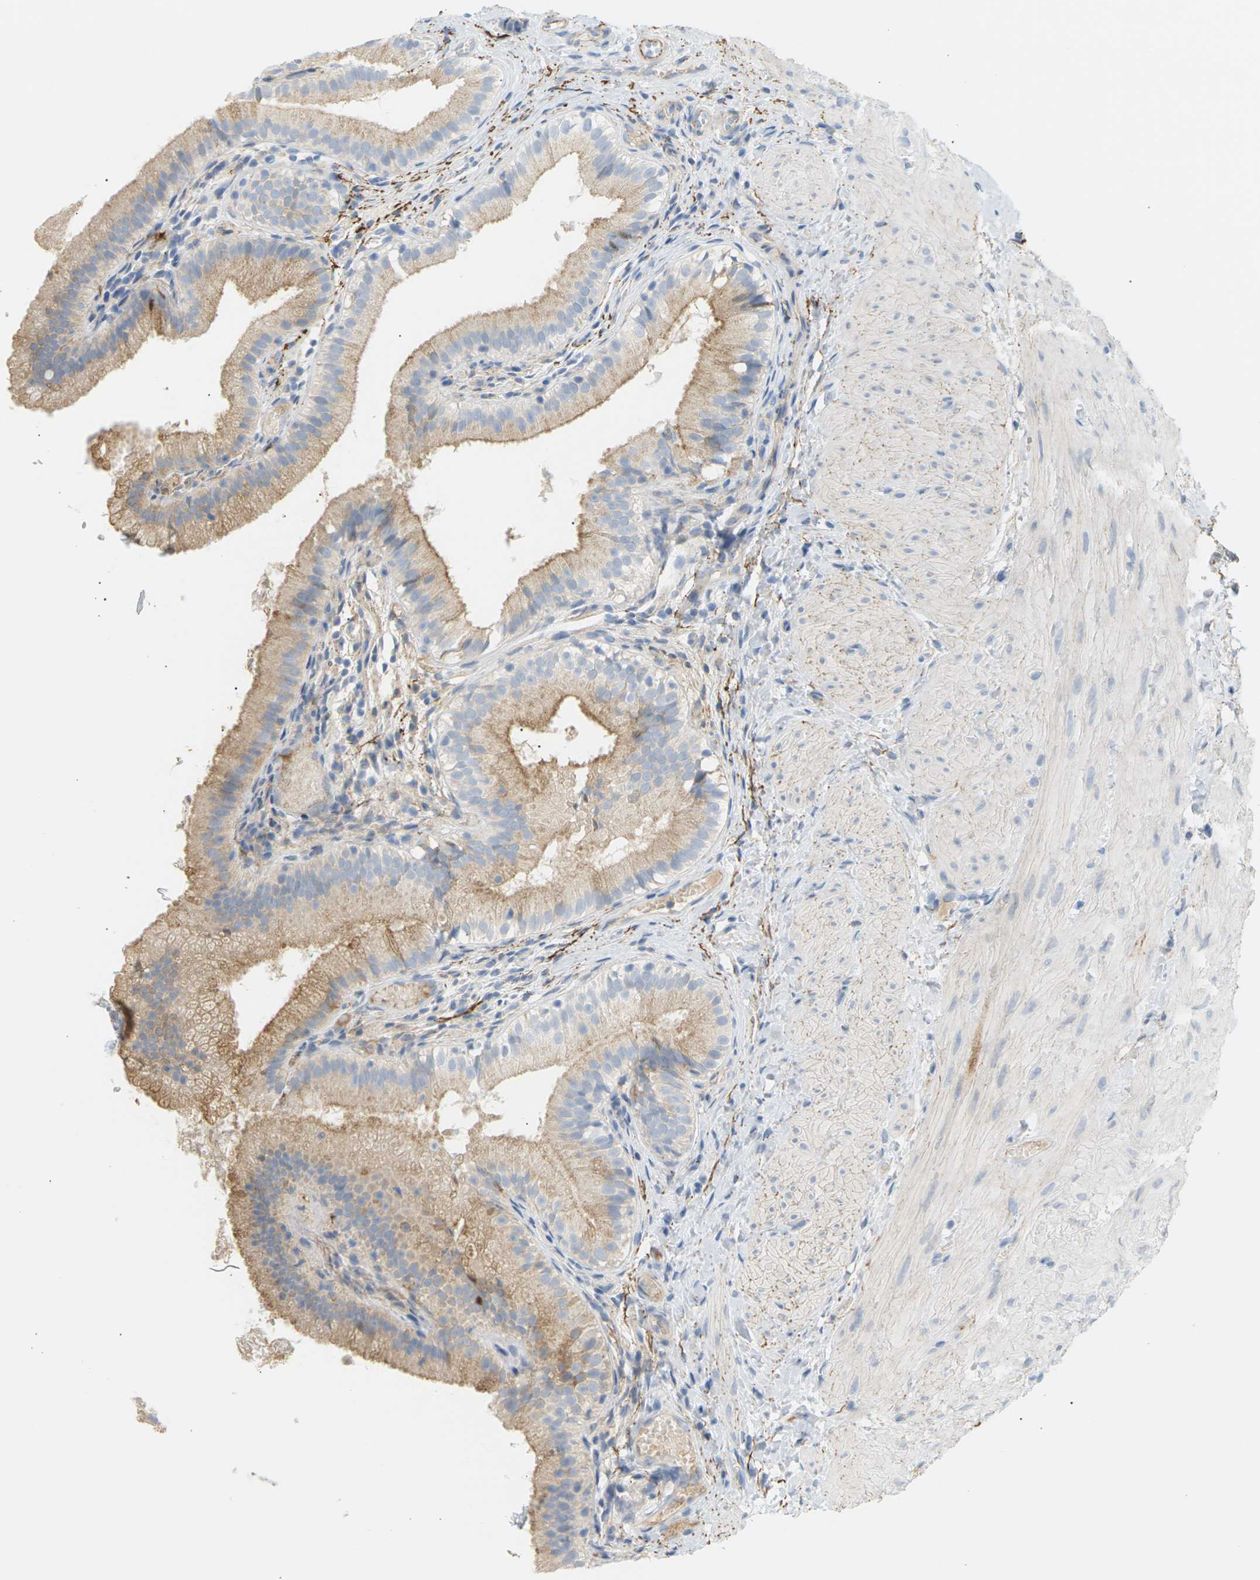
{"staining": {"intensity": "moderate", "quantity": ">75%", "location": "cytoplasmic/membranous"}, "tissue": "gallbladder", "cell_type": "Glandular cells", "image_type": "normal", "snomed": [{"axis": "morphology", "description": "Normal tissue, NOS"}, {"axis": "topography", "description": "Gallbladder"}], "caption": "The photomicrograph exhibits staining of normal gallbladder, revealing moderate cytoplasmic/membranous protein expression (brown color) within glandular cells.", "gene": "CLU", "patient": {"sex": "female", "age": 26}}